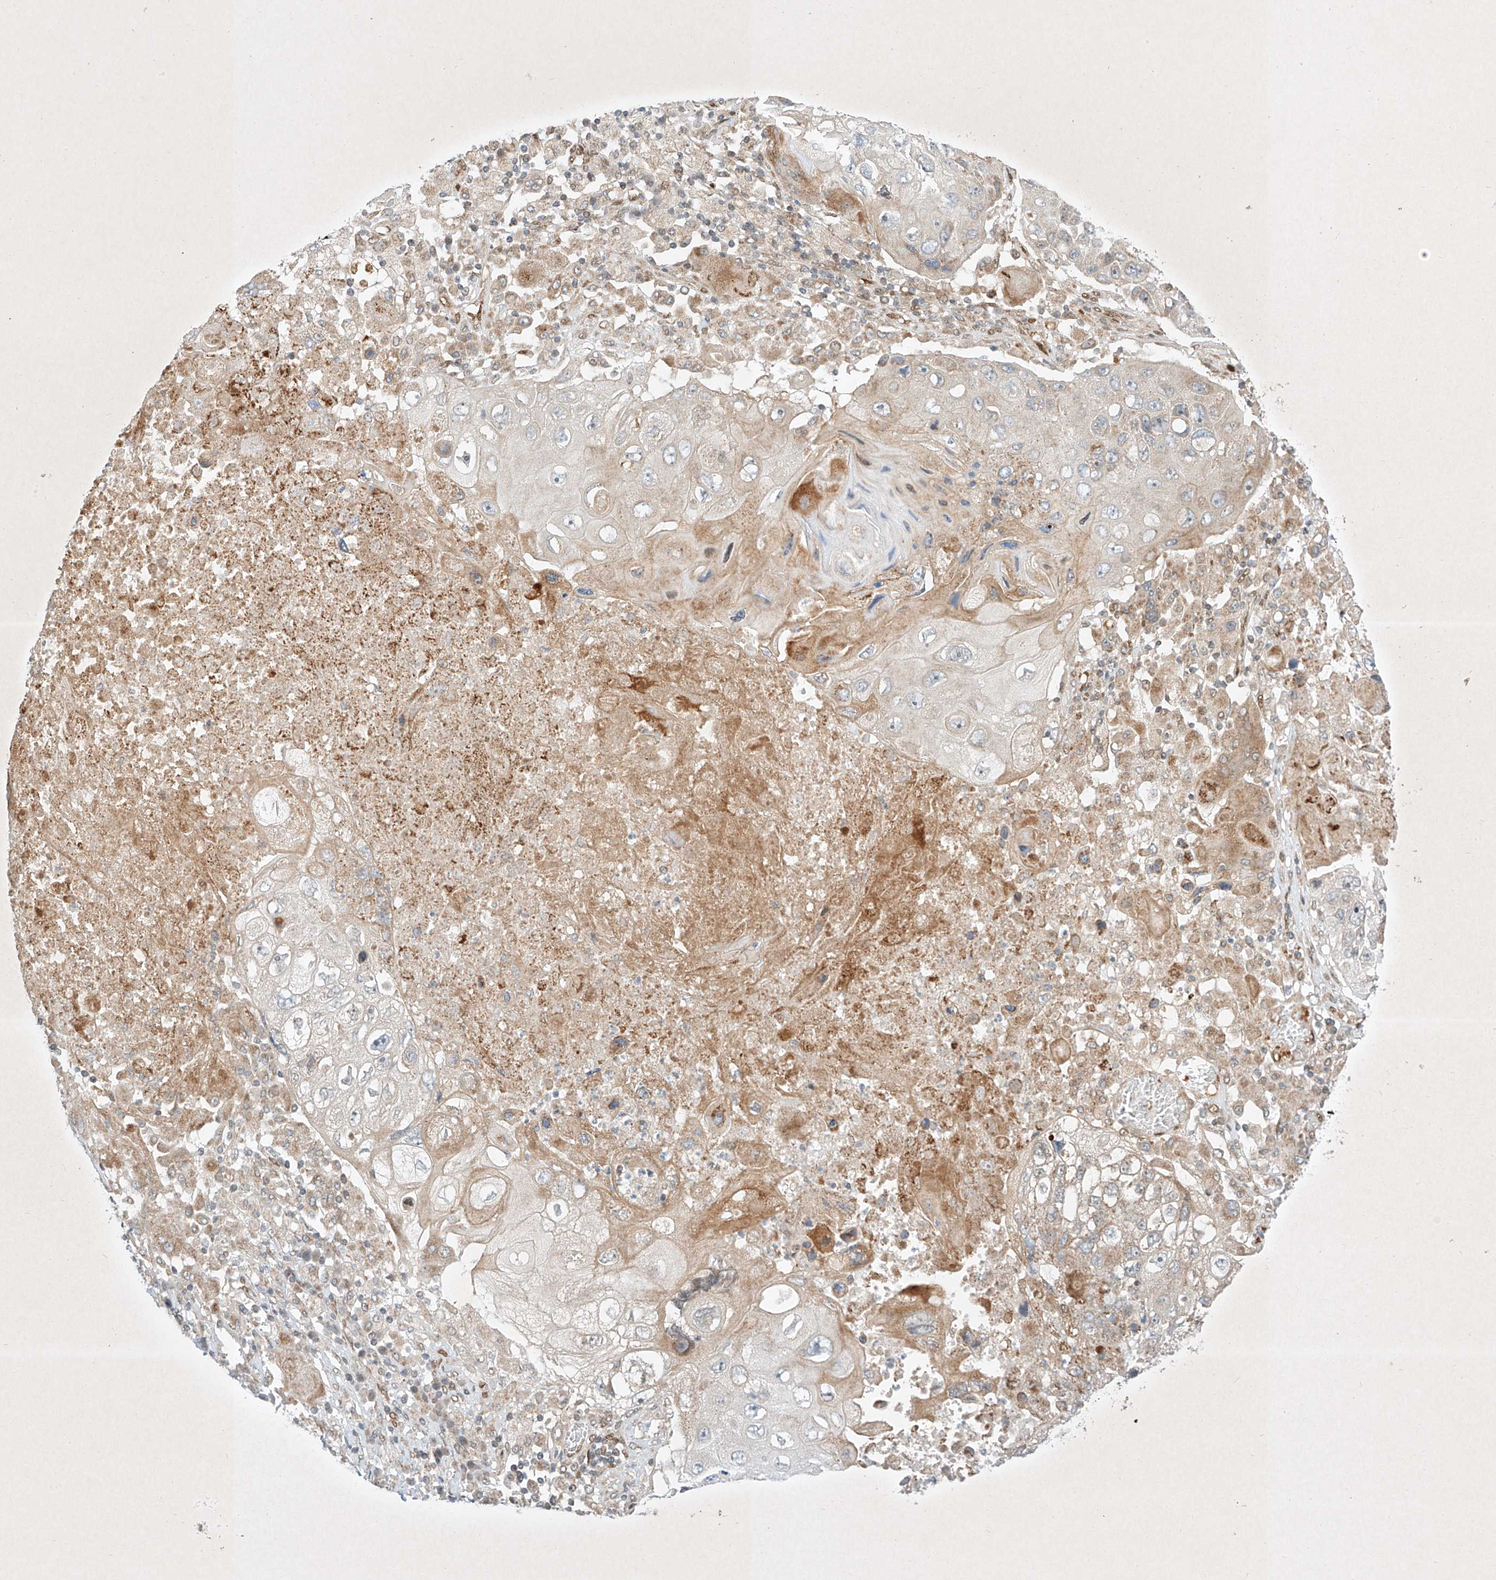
{"staining": {"intensity": "weak", "quantity": "<25%", "location": "cytoplasmic/membranous"}, "tissue": "lung cancer", "cell_type": "Tumor cells", "image_type": "cancer", "snomed": [{"axis": "morphology", "description": "Squamous cell carcinoma, NOS"}, {"axis": "topography", "description": "Lung"}], "caption": "IHC of human lung squamous cell carcinoma shows no staining in tumor cells.", "gene": "EPG5", "patient": {"sex": "male", "age": 61}}